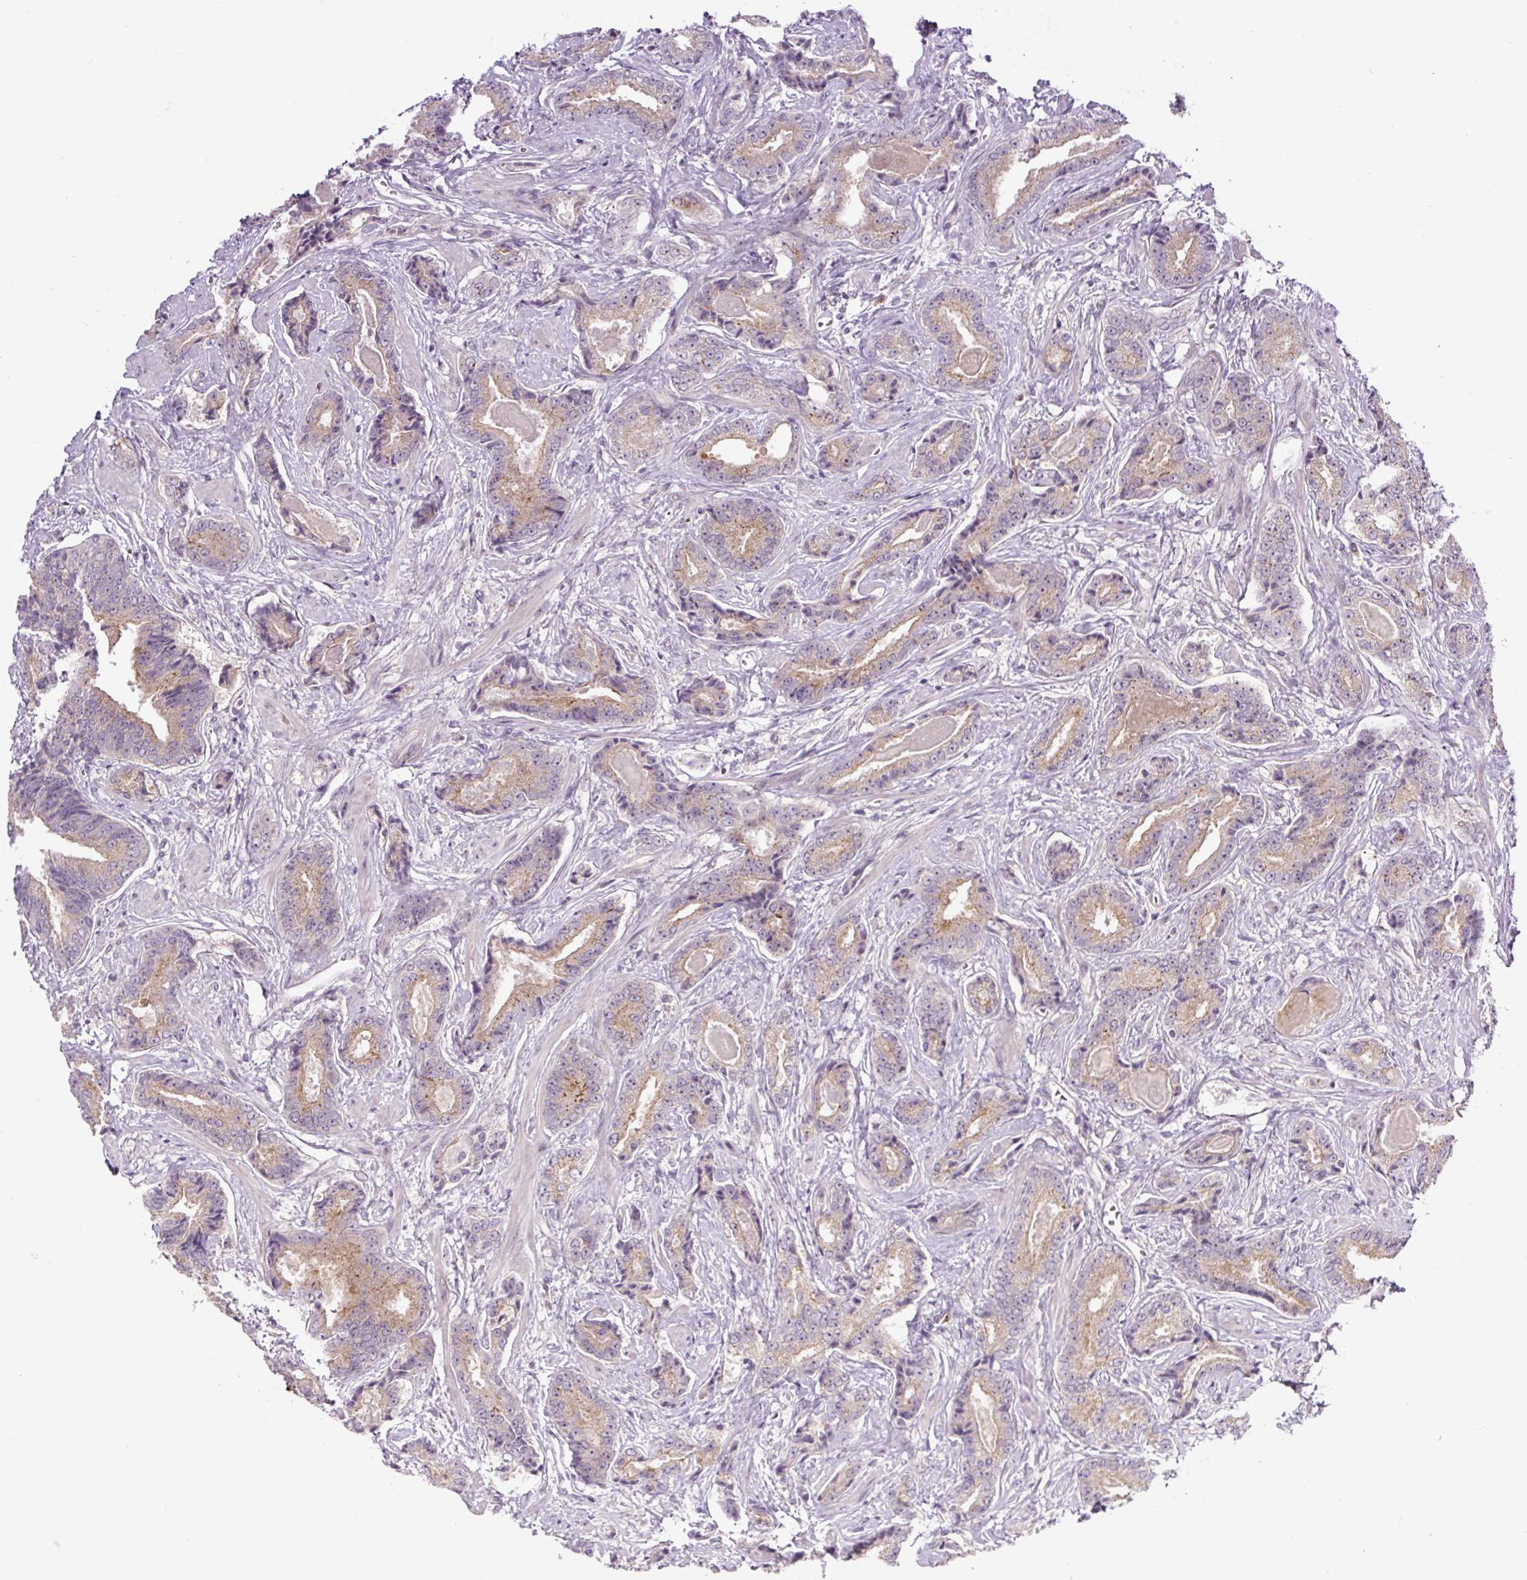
{"staining": {"intensity": "weak", "quantity": ">75%", "location": "cytoplasmic/membranous"}, "tissue": "prostate cancer", "cell_type": "Tumor cells", "image_type": "cancer", "snomed": [{"axis": "morphology", "description": "Adenocarcinoma, Low grade"}, {"axis": "topography", "description": "Prostate"}], "caption": "Prostate cancer stained with a brown dye shows weak cytoplasmic/membranous positive staining in about >75% of tumor cells.", "gene": "PCM1", "patient": {"sex": "male", "age": 62}}